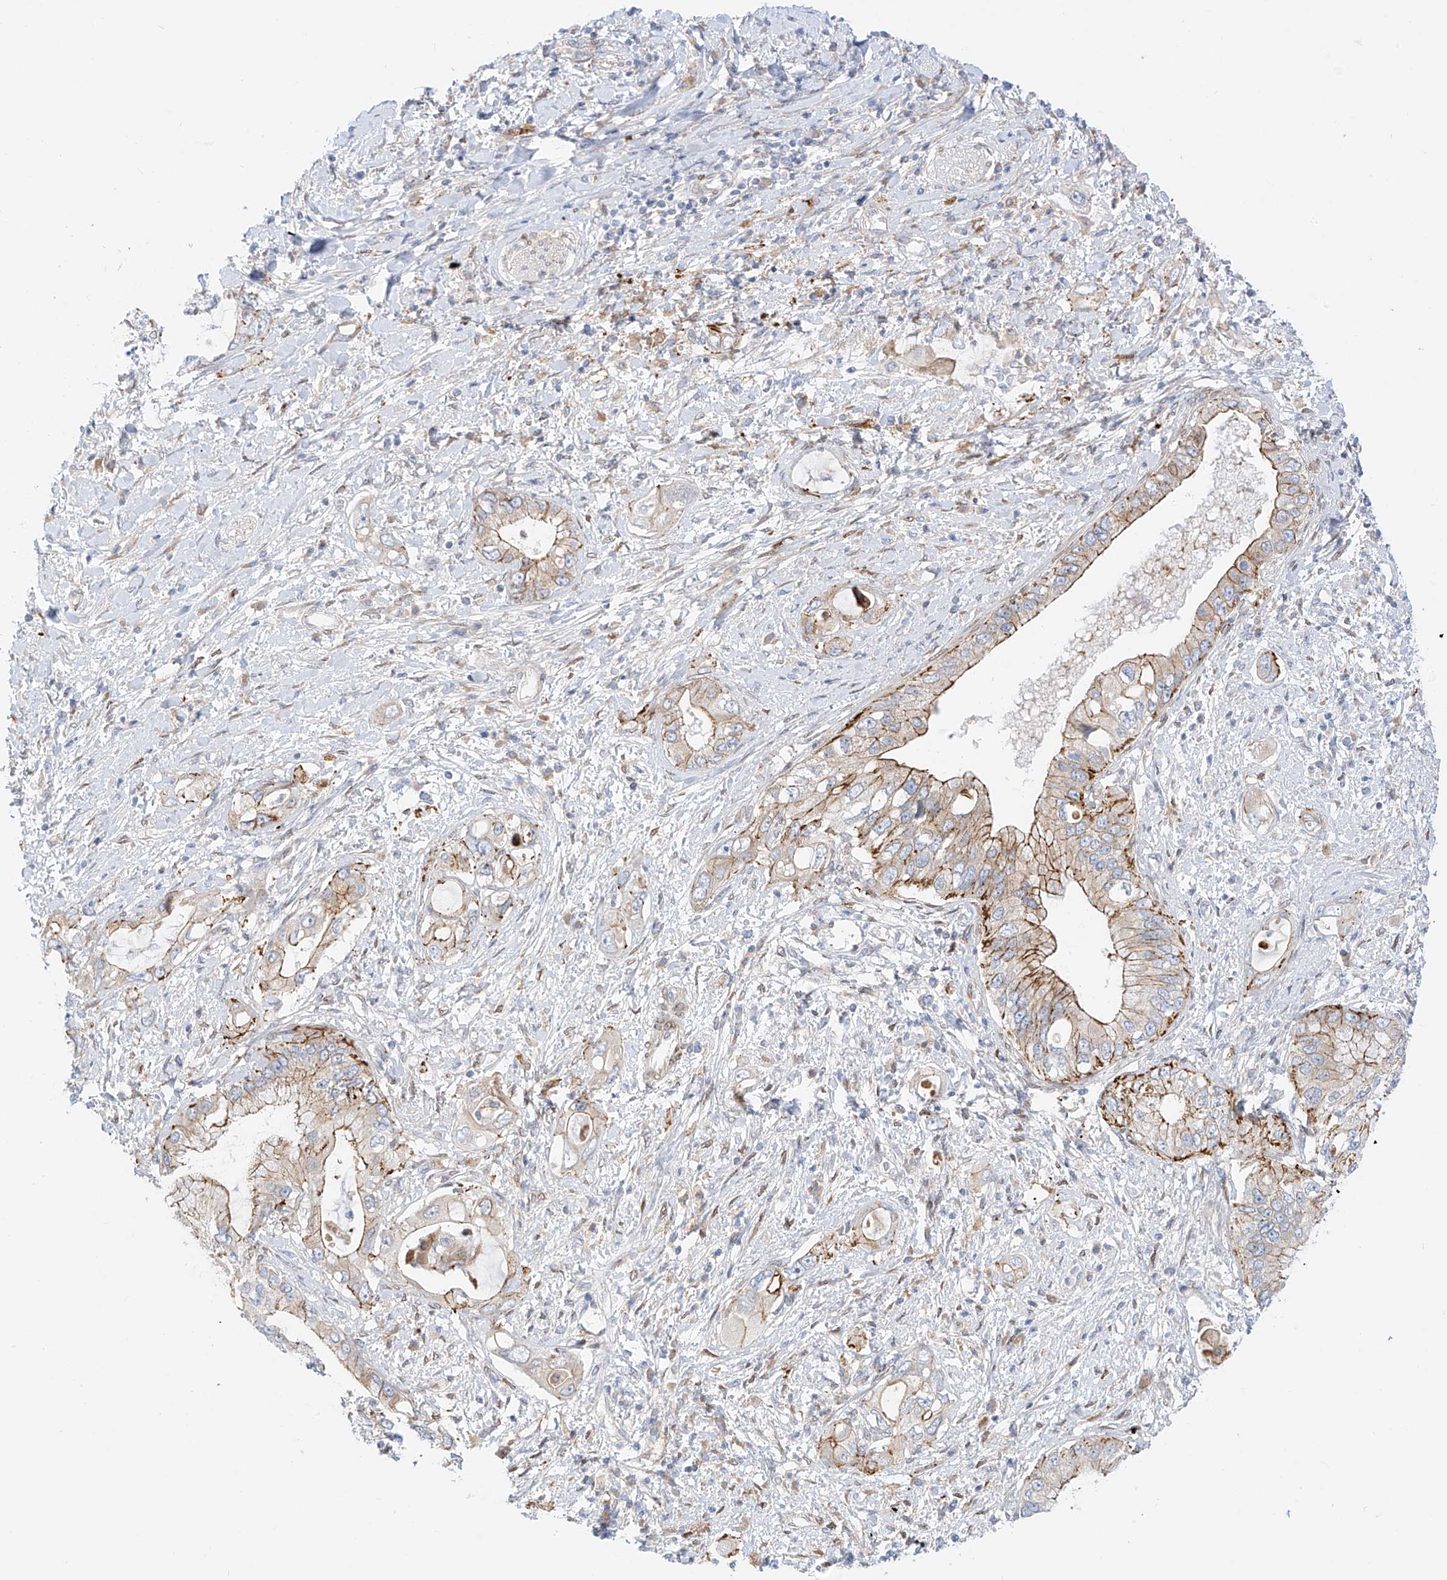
{"staining": {"intensity": "strong", "quantity": "25%-75%", "location": "cytoplasmic/membranous"}, "tissue": "pancreatic cancer", "cell_type": "Tumor cells", "image_type": "cancer", "snomed": [{"axis": "morphology", "description": "Inflammation, NOS"}, {"axis": "morphology", "description": "Adenocarcinoma, NOS"}, {"axis": "topography", "description": "Pancreas"}], "caption": "Immunohistochemical staining of pancreatic cancer reveals high levels of strong cytoplasmic/membranous positivity in about 25%-75% of tumor cells. (DAB = brown stain, brightfield microscopy at high magnification).", "gene": "PCYOX1", "patient": {"sex": "female", "age": 56}}